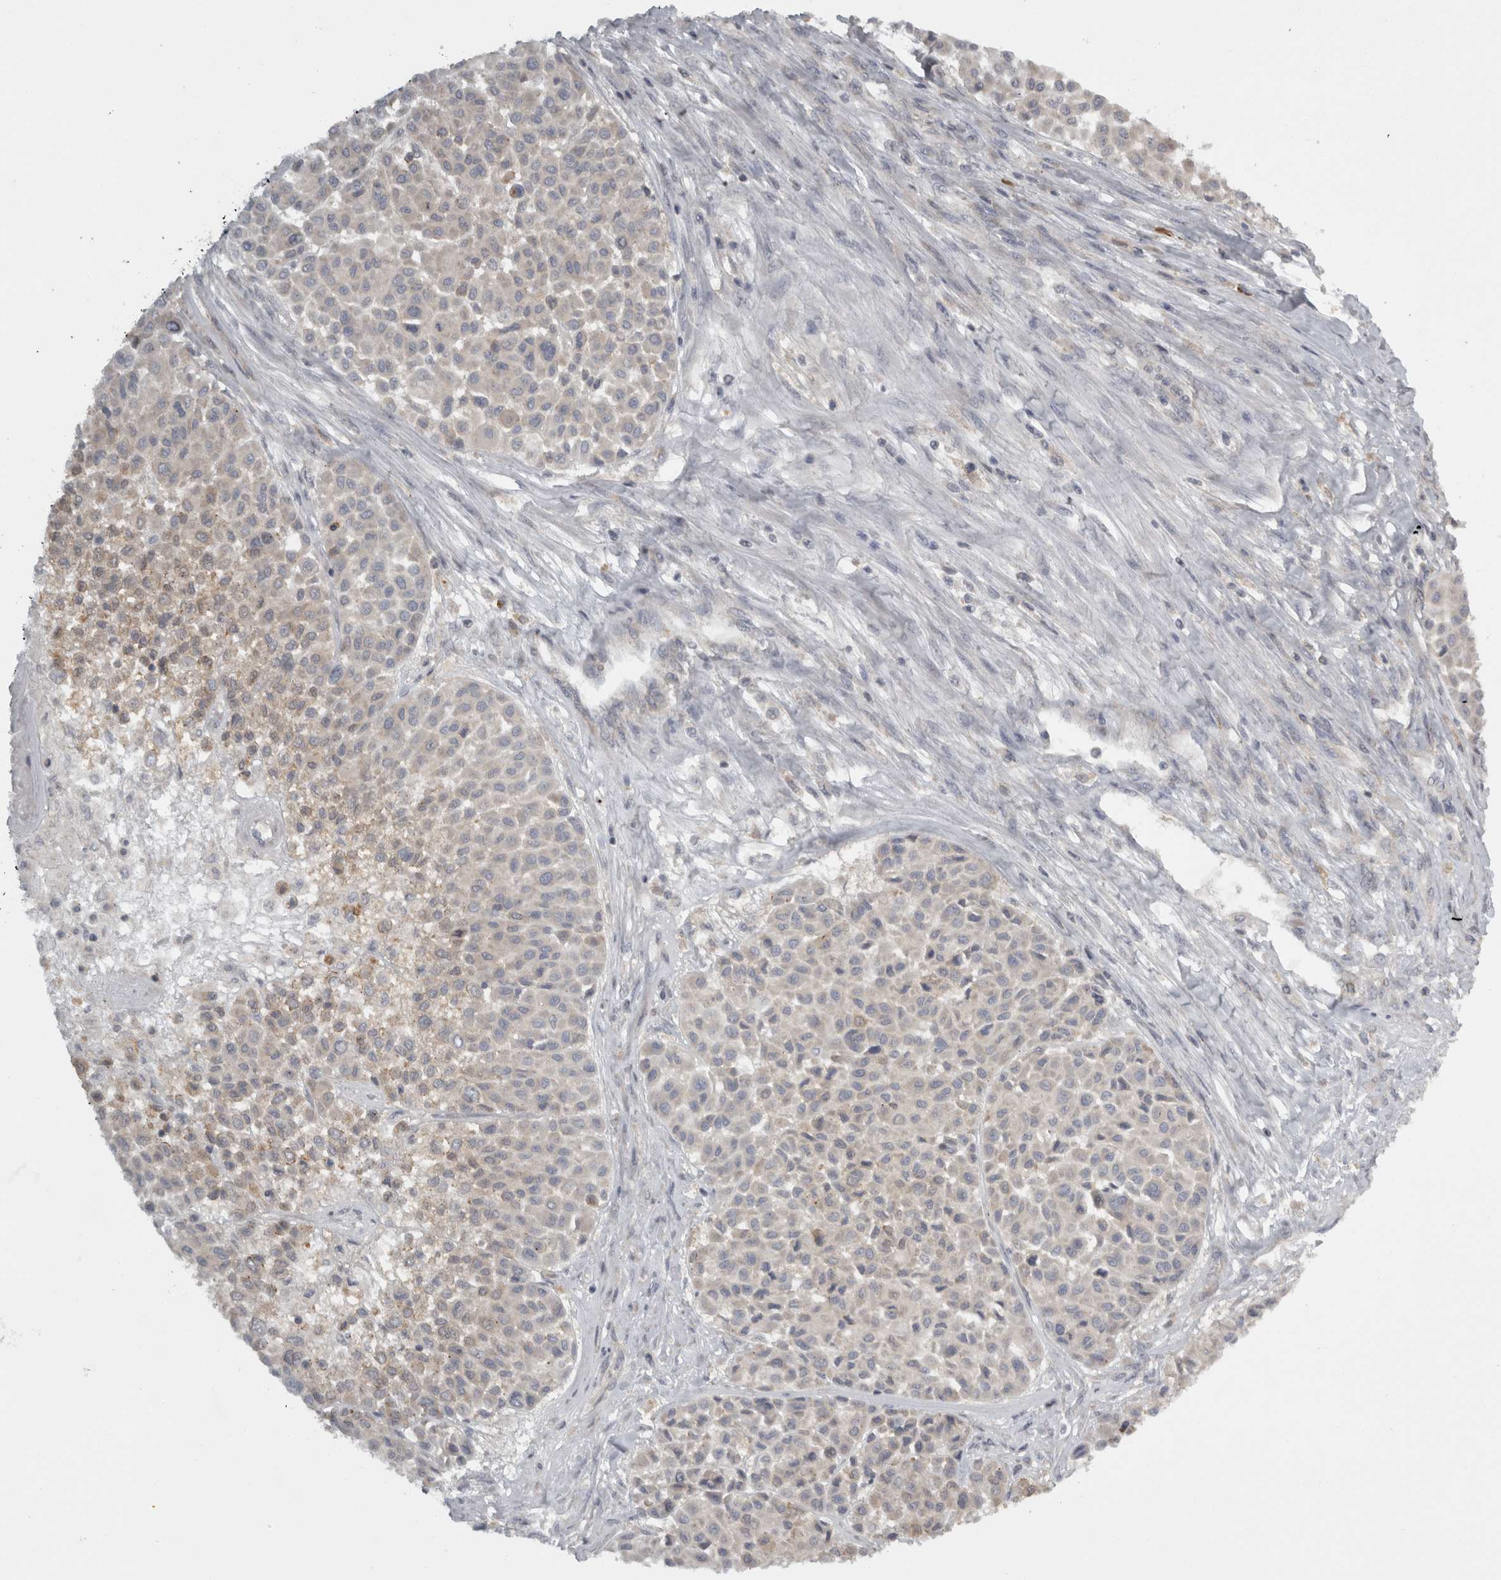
{"staining": {"intensity": "negative", "quantity": "none", "location": "none"}, "tissue": "melanoma", "cell_type": "Tumor cells", "image_type": "cancer", "snomed": [{"axis": "morphology", "description": "Malignant melanoma, Metastatic site"}, {"axis": "topography", "description": "Soft tissue"}], "caption": "Protein analysis of malignant melanoma (metastatic site) exhibits no significant staining in tumor cells. (DAB immunohistochemistry, high magnification).", "gene": "SLCO5A1", "patient": {"sex": "male", "age": 41}}